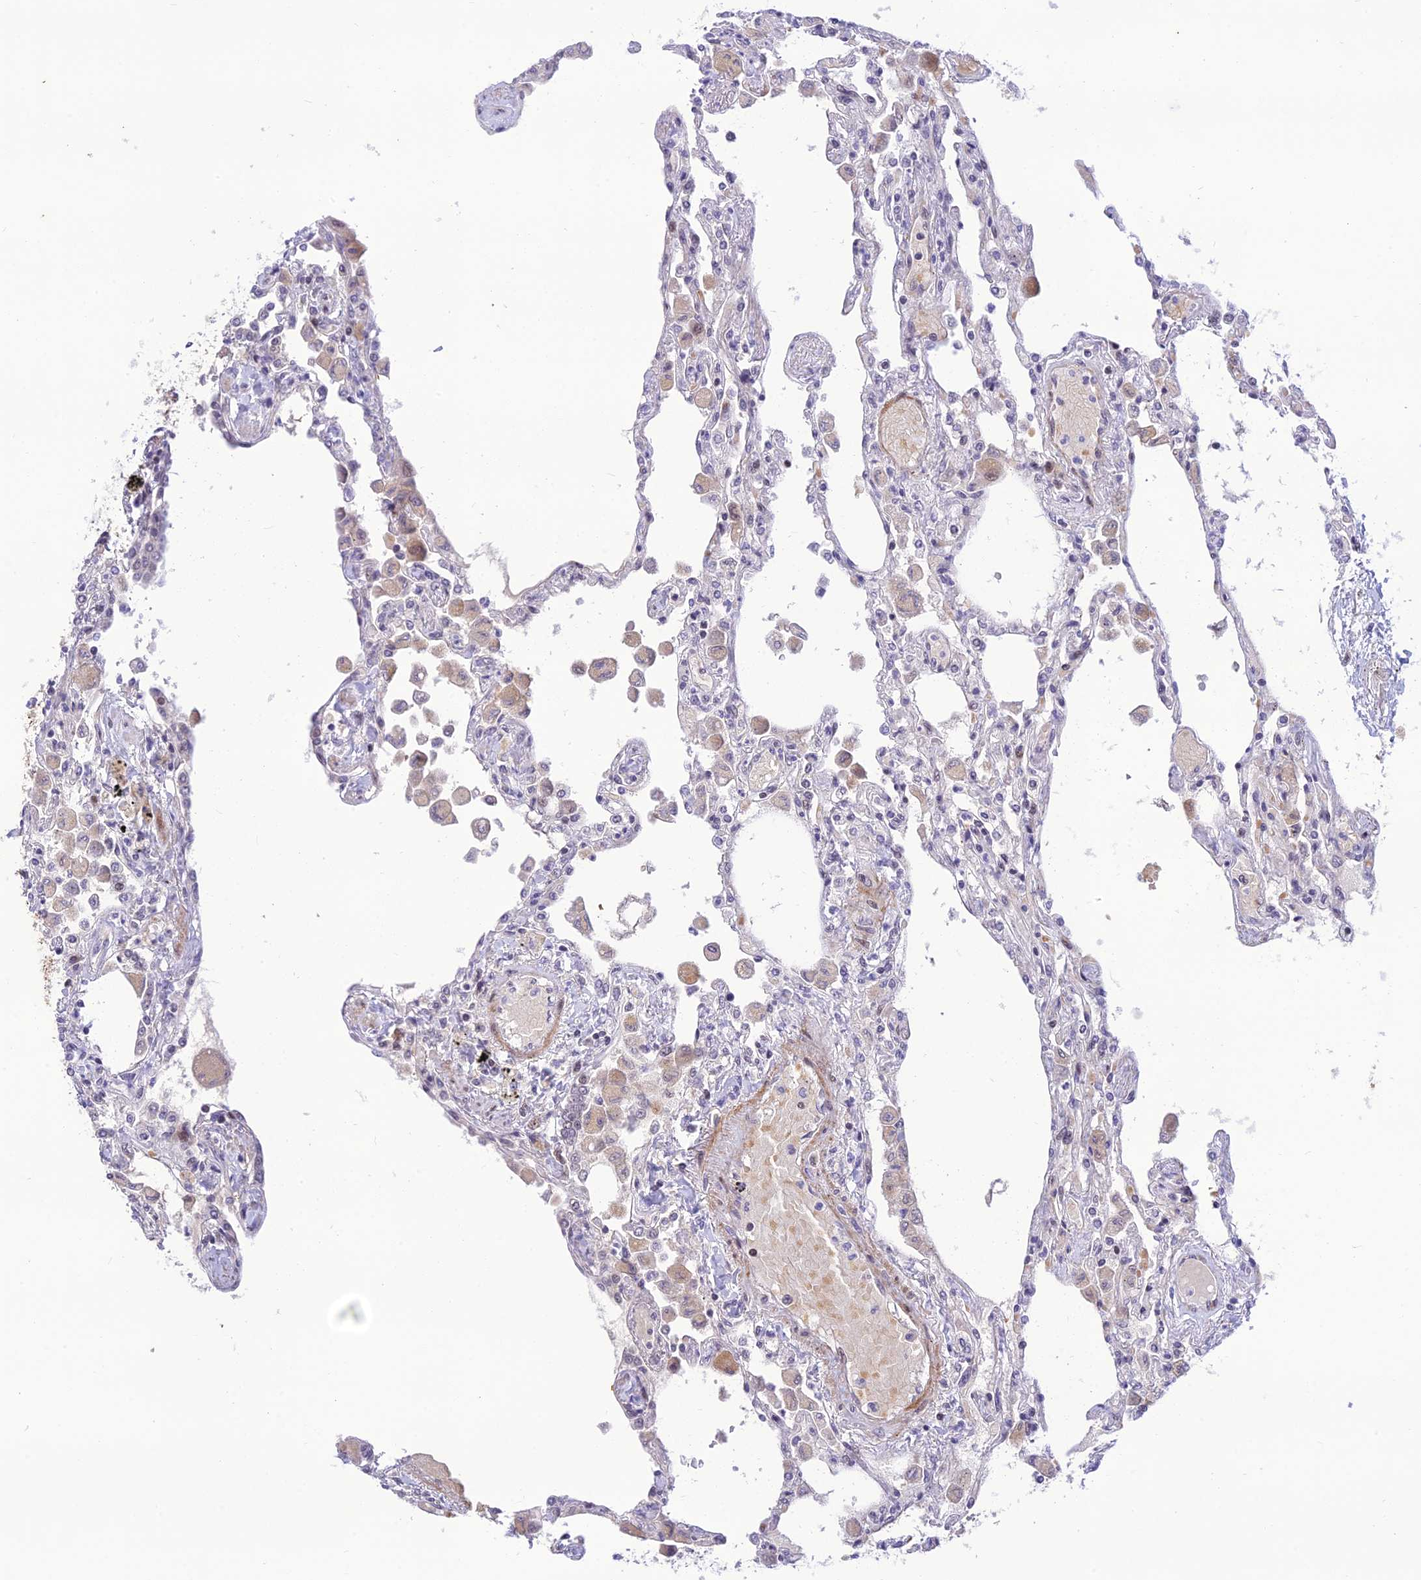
{"staining": {"intensity": "negative", "quantity": "none", "location": "none"}, "tissue": "lung", "cell_type": "Alveolar cells", "image_type": "normal", "snomed": [{"axis": "morphology", "description": "Normal tissue, NOS"}, {"axis": "topography", "description": "Bronchus"}, {"axis": "topography", "description": "Lung"}], "caption": "This photomicrograph is of benign lung stained with immunohistochemistry to label a protein in brown with the nuclei are counter-stained blue. There is no staining in alveolar cells. Nuclei are stained in blue.", "gene": "ASPDH", "patient": {"sex": "female", "age": 49}}